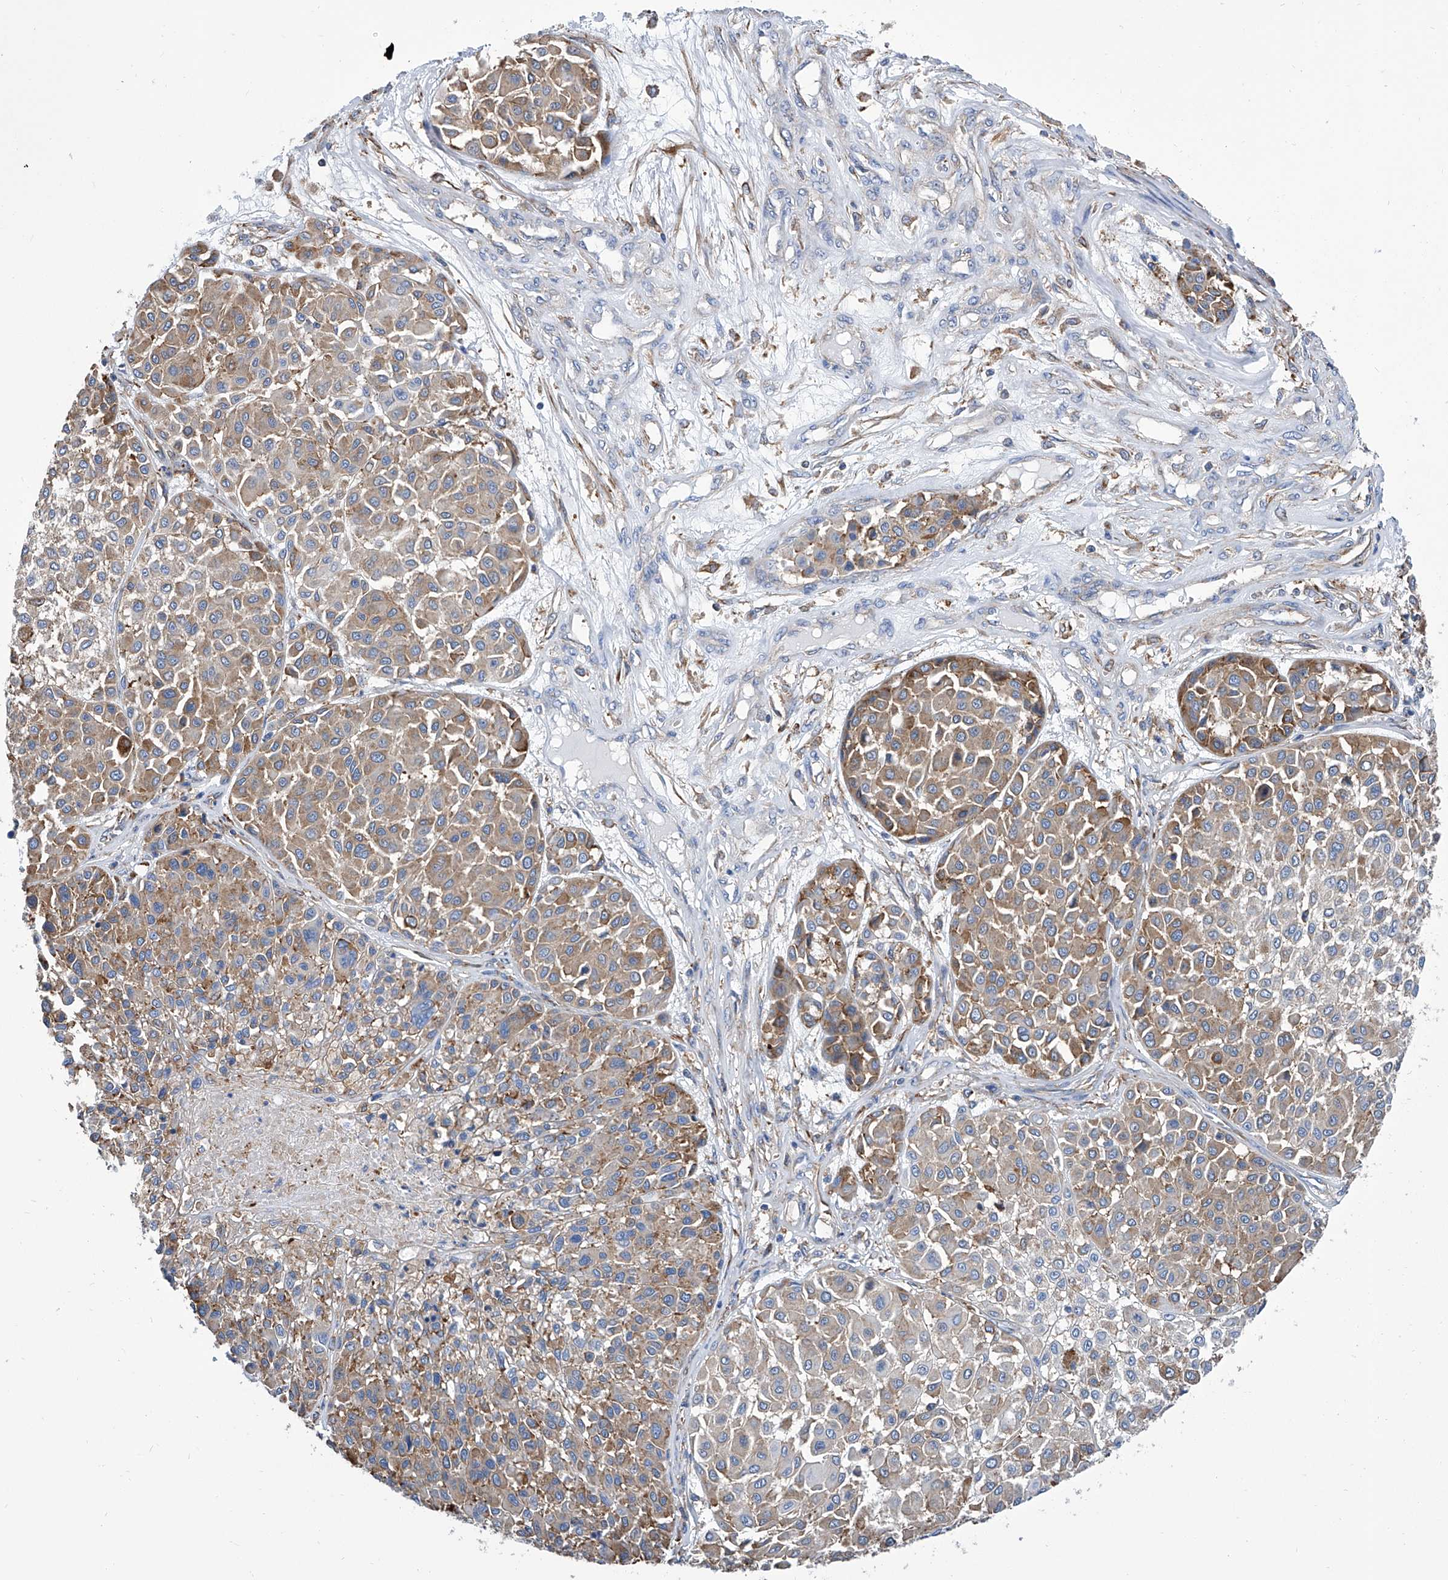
{"staining": {"intensity": "moderate", "quantity": "25%-75%", "location": "cytoplasmic/membranous"}, "tissue": "melanoma", "cell_type": "Tumor cells", "image_type": "cancer", "snomed": [{"axis": "morphology", "description": "Malignant melanoma, Metastatic site"}, {"axis": "topography", "description": "Soft tissue"}], "caption": "Protein expression analysis of malignant melanoma (metastatic site) shows moderate cytoplasmic/membranous staining in about 25%-75% of tumor cells.", "gene": "GPT", "patient": {"sex": "male", "age": 41}}